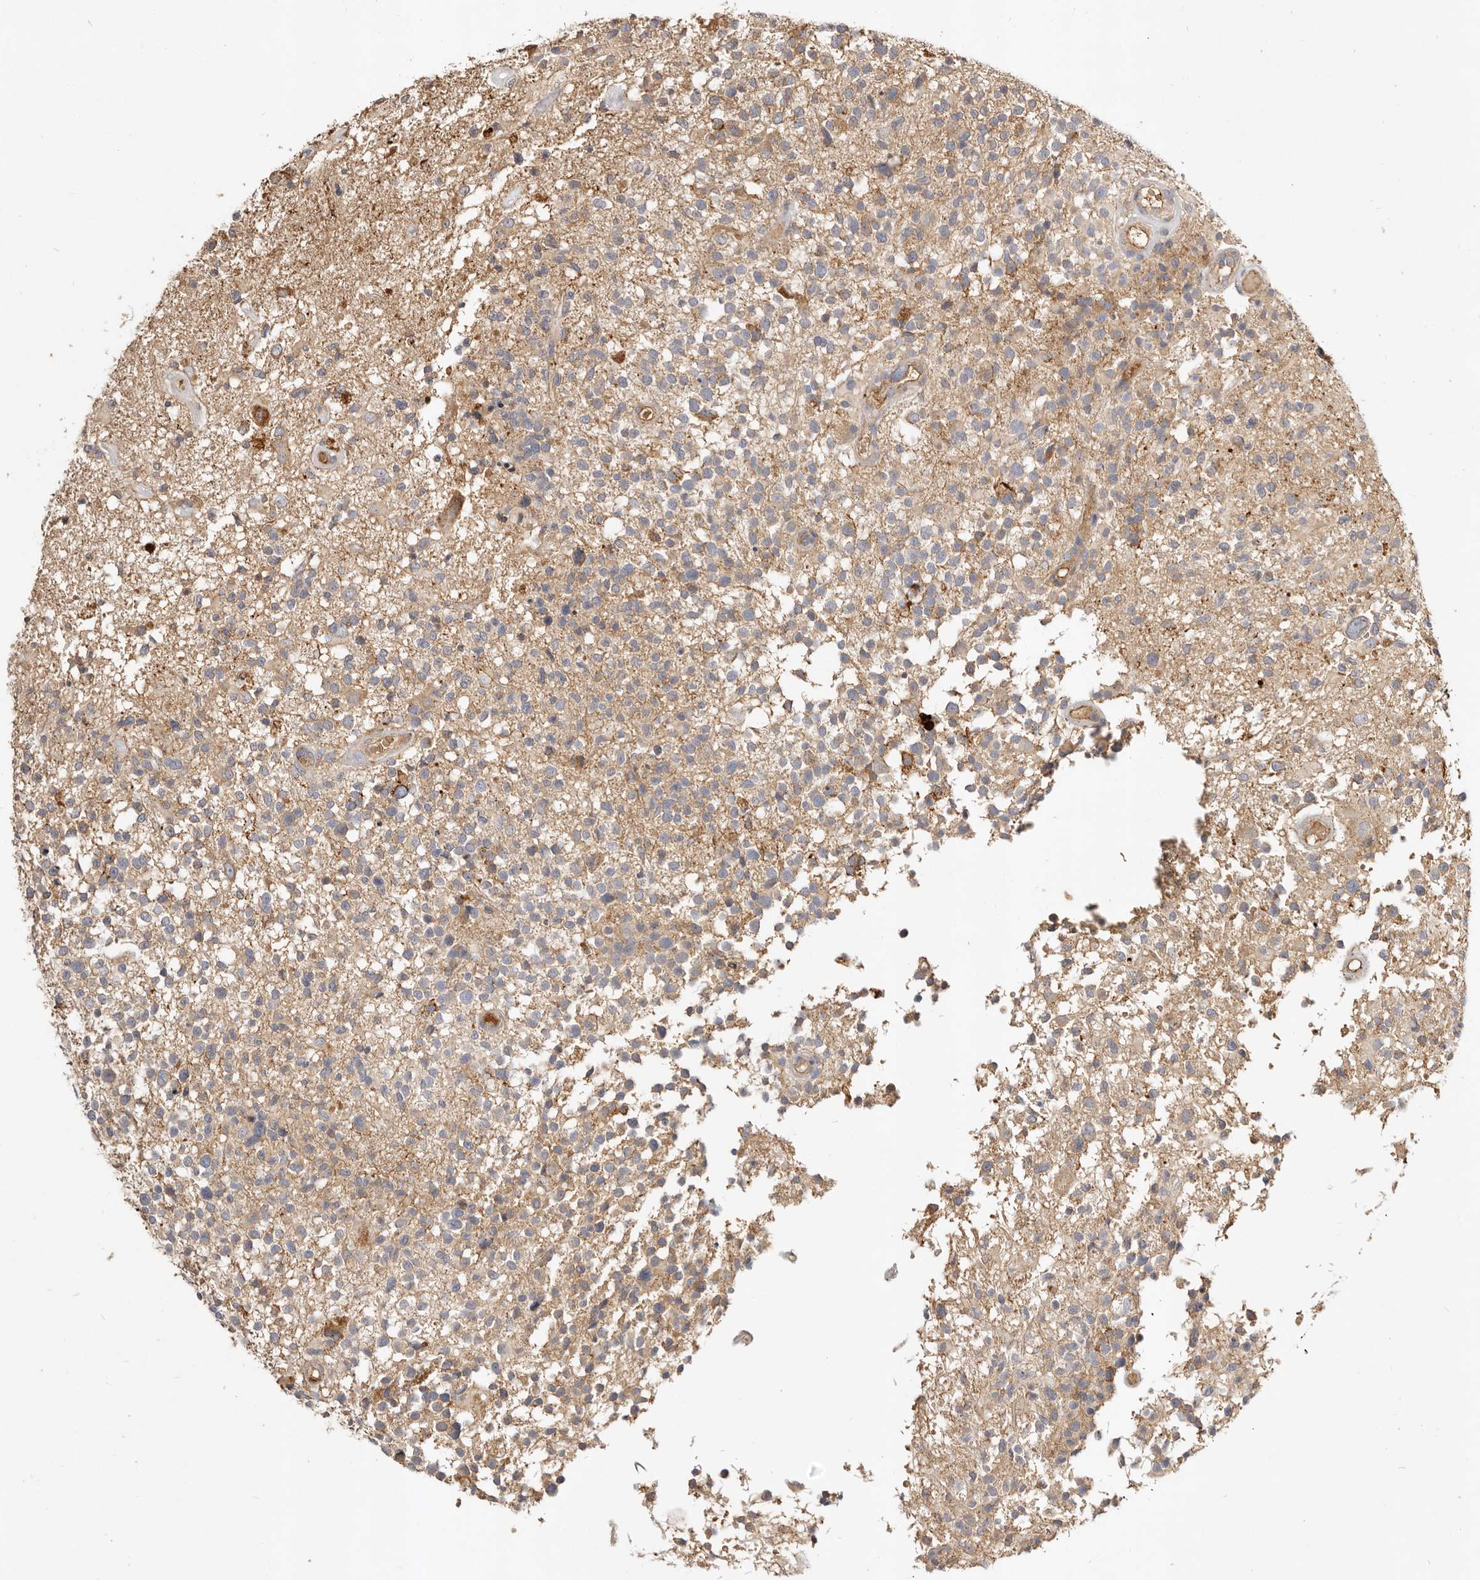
{"staining": {"intensity": "weak", "quantity": ">75%", "location": "cytoplasmic/membranous"}, "tissue": "glioma", "cell_type": "Tumor cells", "image_type": "cancer", "snomed": [{"axis": "morphology", "description": "Glioma, malignant, High grade"}, {"axis": "morphology", "description": "Glioblastoma, NOS"}, {"axis": "topography", "description": "Brain"}], "caption": "Tumor cells demonstrate low levels of weak cytoplasmic/membranous staining in approximately >75% of cells in glioblastoma.", "gene": "ADAMTS9", "patient": {"sex": "male", "age": 60}}